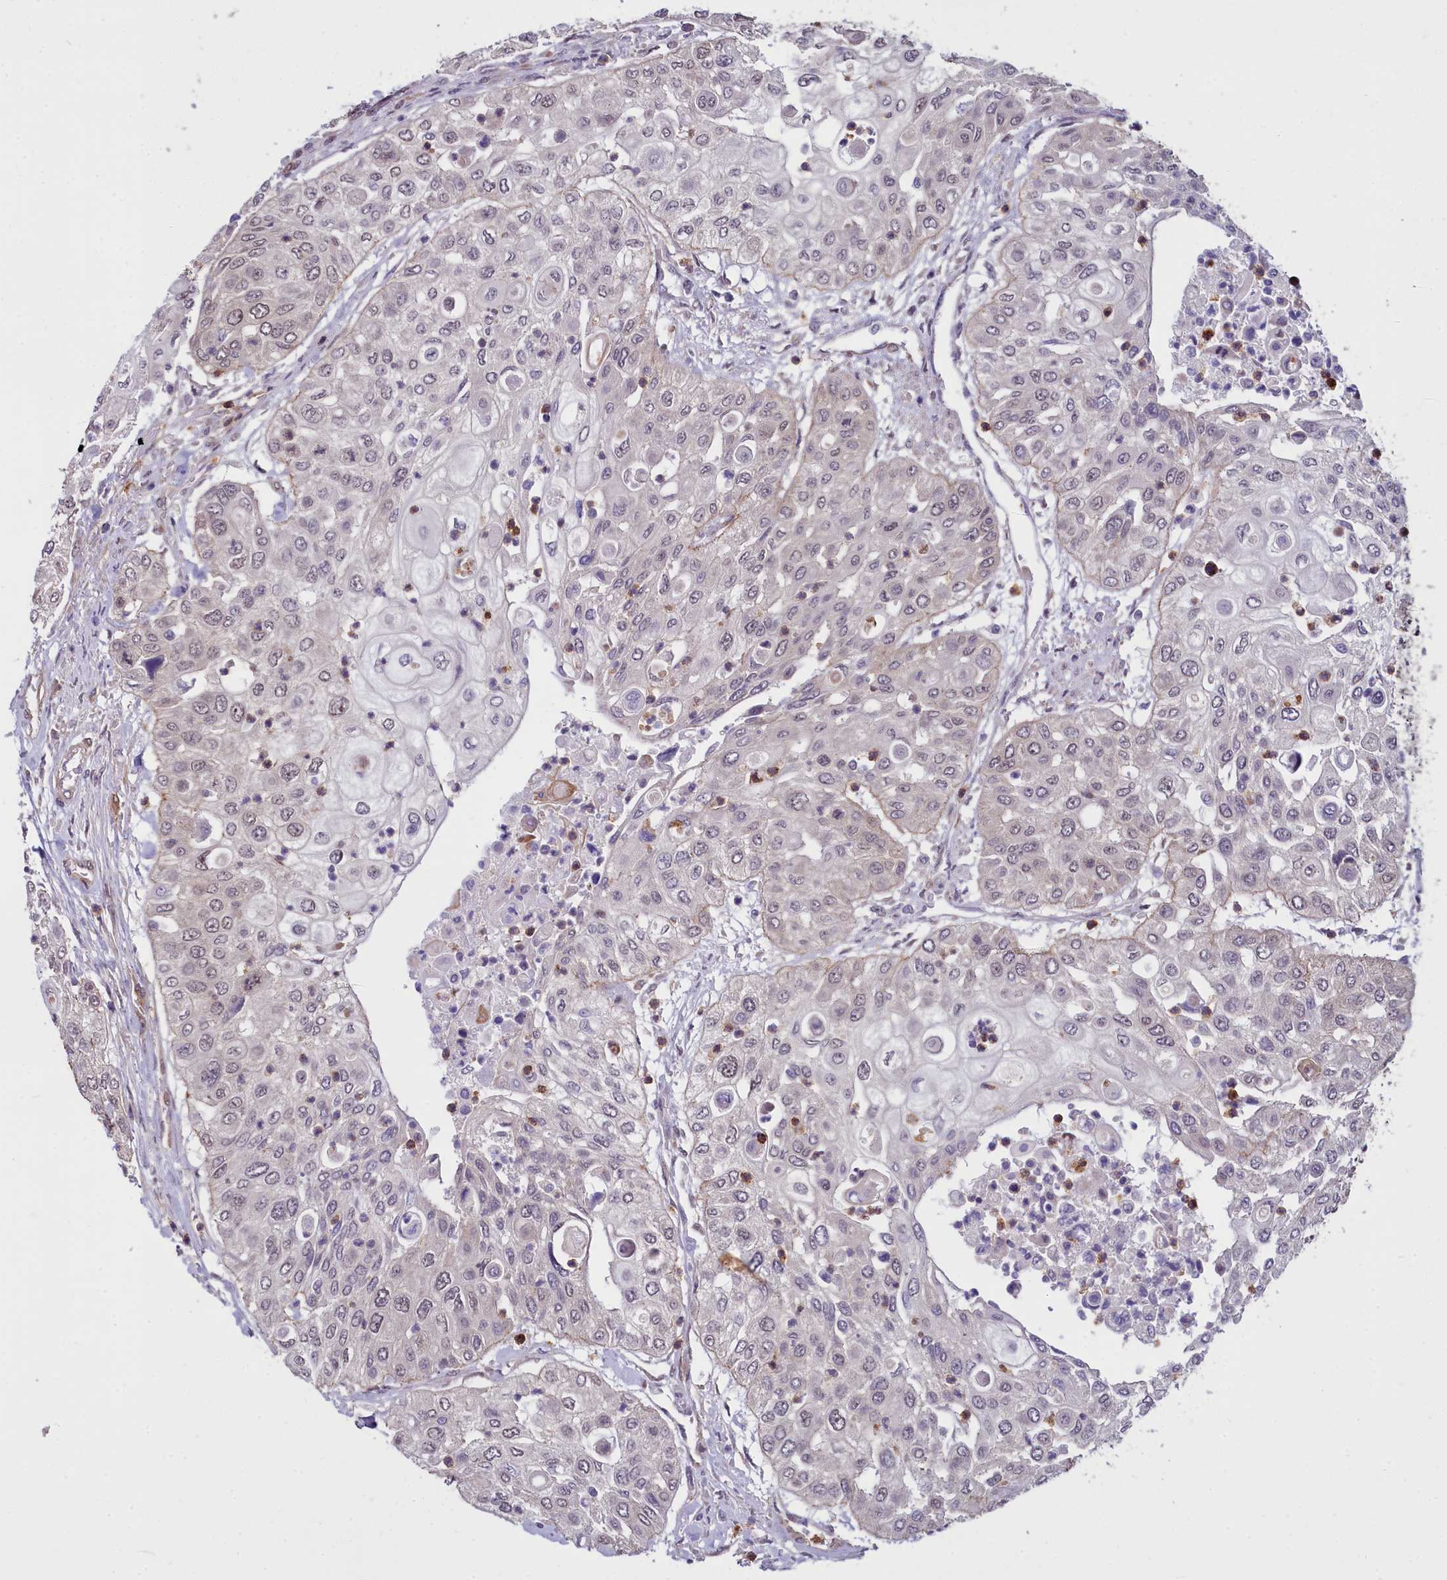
{"staining": {"intensity": "negative", "quantity": "none", "location": "none"}, "tissue": "urothelial cancer", "cell_type": "Tumor cells", "image_type": "cancer", "snomed": [{"axis": "morphology", "description": "Urothelial carcinoma, High grade"}, {"axis": "topography", "description": "Urinary bladder"}], "caption": "The histopathology image displays no staining of tumor cells in urothelial cancer.", "gene": "BCAR1", "patient": {"sex": "female", "age": 79}}